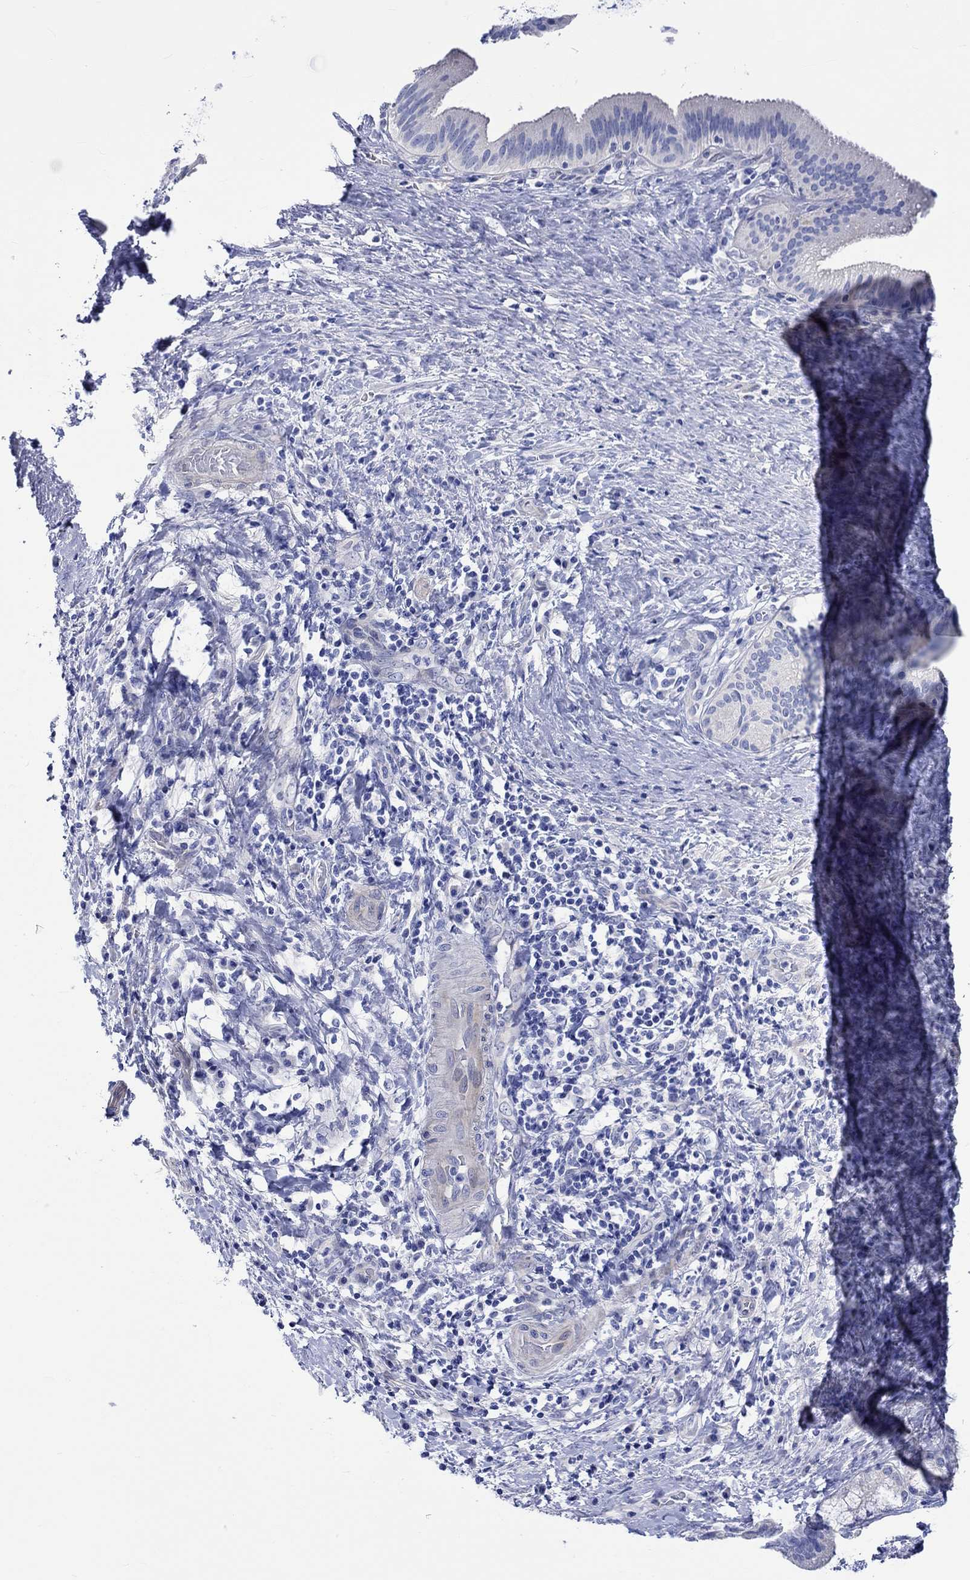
{"staining": {"intensity": "negative", "quantity": "none", "location": "none"}, "tissue": "liver cancer", "cell_type": "Tumor cells", "image_type": "cancer", "snomed": [{"axis": "morphology", "description": "Cholangiocarcinoma"}, {"axis": "topography", "description": "Liver"}], "caption": "Immunohistochemical staining of human cholangiocarcinoma (liver) reveals no significant positivity in tumor cells. (DAB (3,3'-diaminobenzidine) immunohistochemistry visualized using brightfield microscopy, high magnification).", "gene": "HARBI1", "patient": {"sex": "female", "age": 73}}